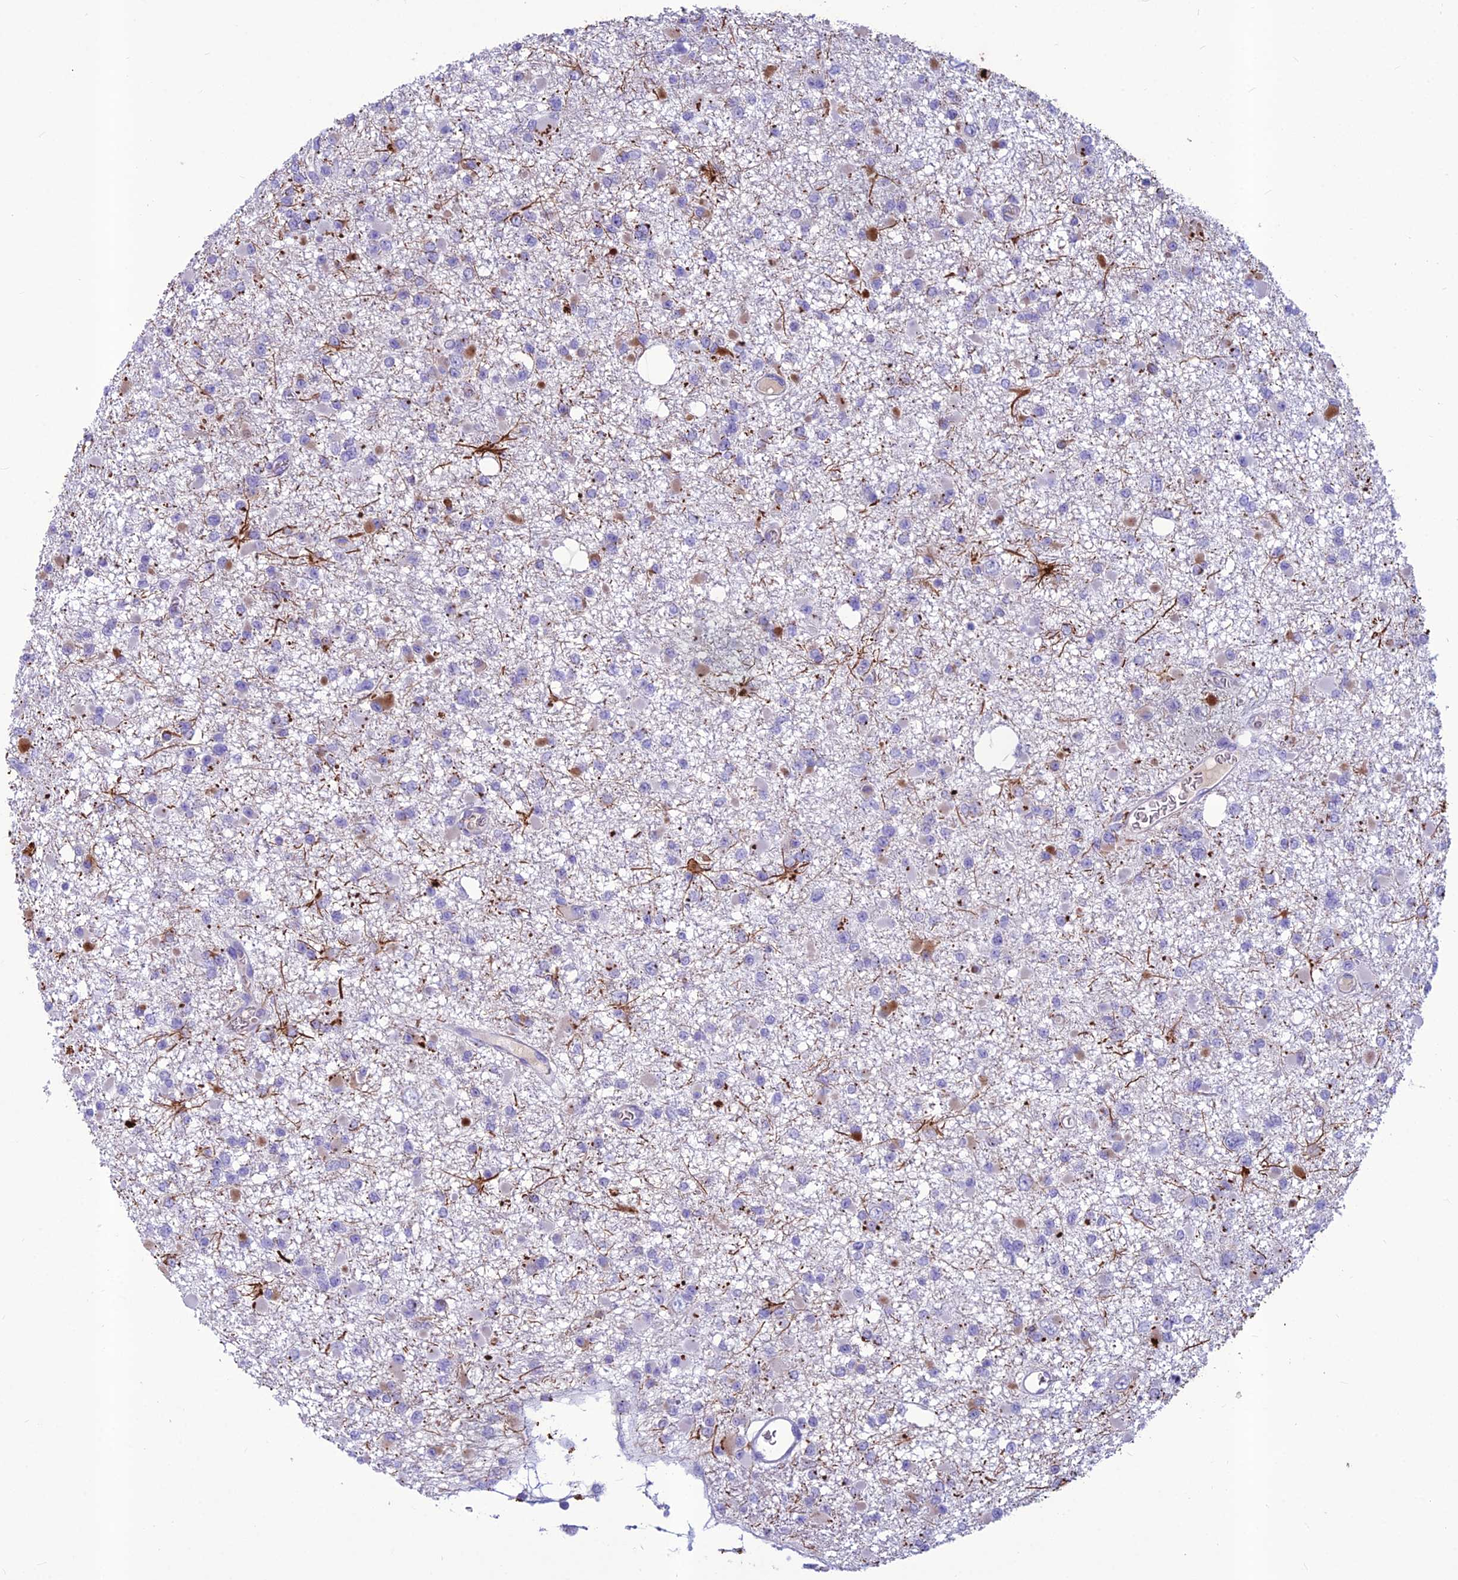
{"staining": {"intensity": "negative", "quantity": "none", "location": "none"}, "tissue": "glioma", "cell_type": "Tumor cells", "image_type": "cancer", "snomed": [{"axis": "morphology", "description": "Glioma, malignant, Low grade"}, {"axis": "topography", "description": "Brain"}], "caption": "DAB (3,3'-diaminobenzidine) immunohistochemical staining of human glioma displays no significant expression in tumor cells.", "gene": "IFT172", "patient": {"sex": "female", "age": 22}}